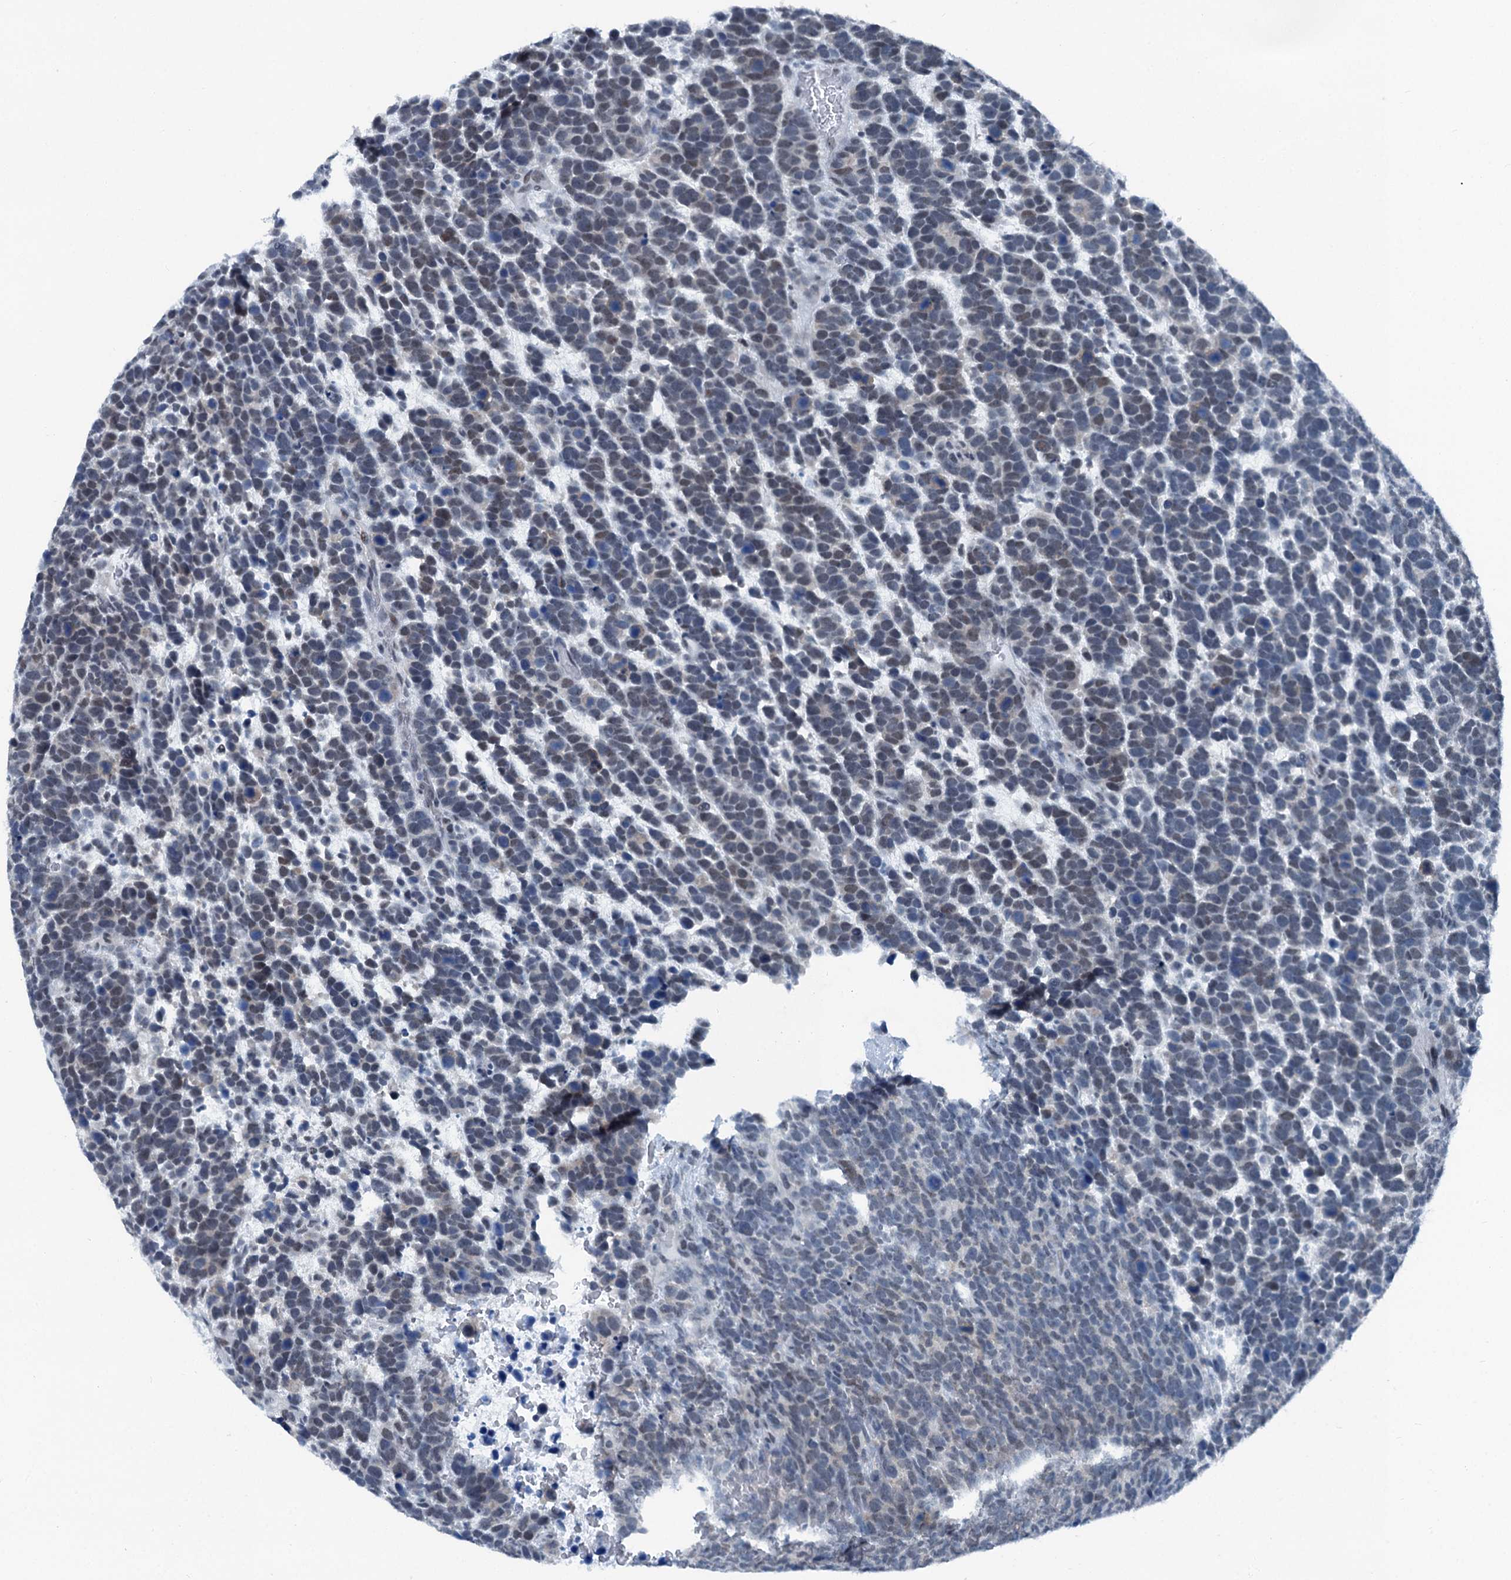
{"staining": {"intensity": "weak", "quantity": "<25%", "location": "nuclear"}, "tissue": "urothelial cancer", "cell_type": "Tumor cells", "image_type": "cancer", "snomed": [{"axis": "morphology", "description": "Urothelial carcinoma, High grade"}, {"axis": "topography", "description": "Urinary bladder"}], "caption": "High power microscopy micrograph of an IHC micrograph of urothelial carcinoma (high-grade), revealing no significant positivity in tumor cells.", "gene": "TRPT1", "patient": {"sex": "female", "age": 82}}